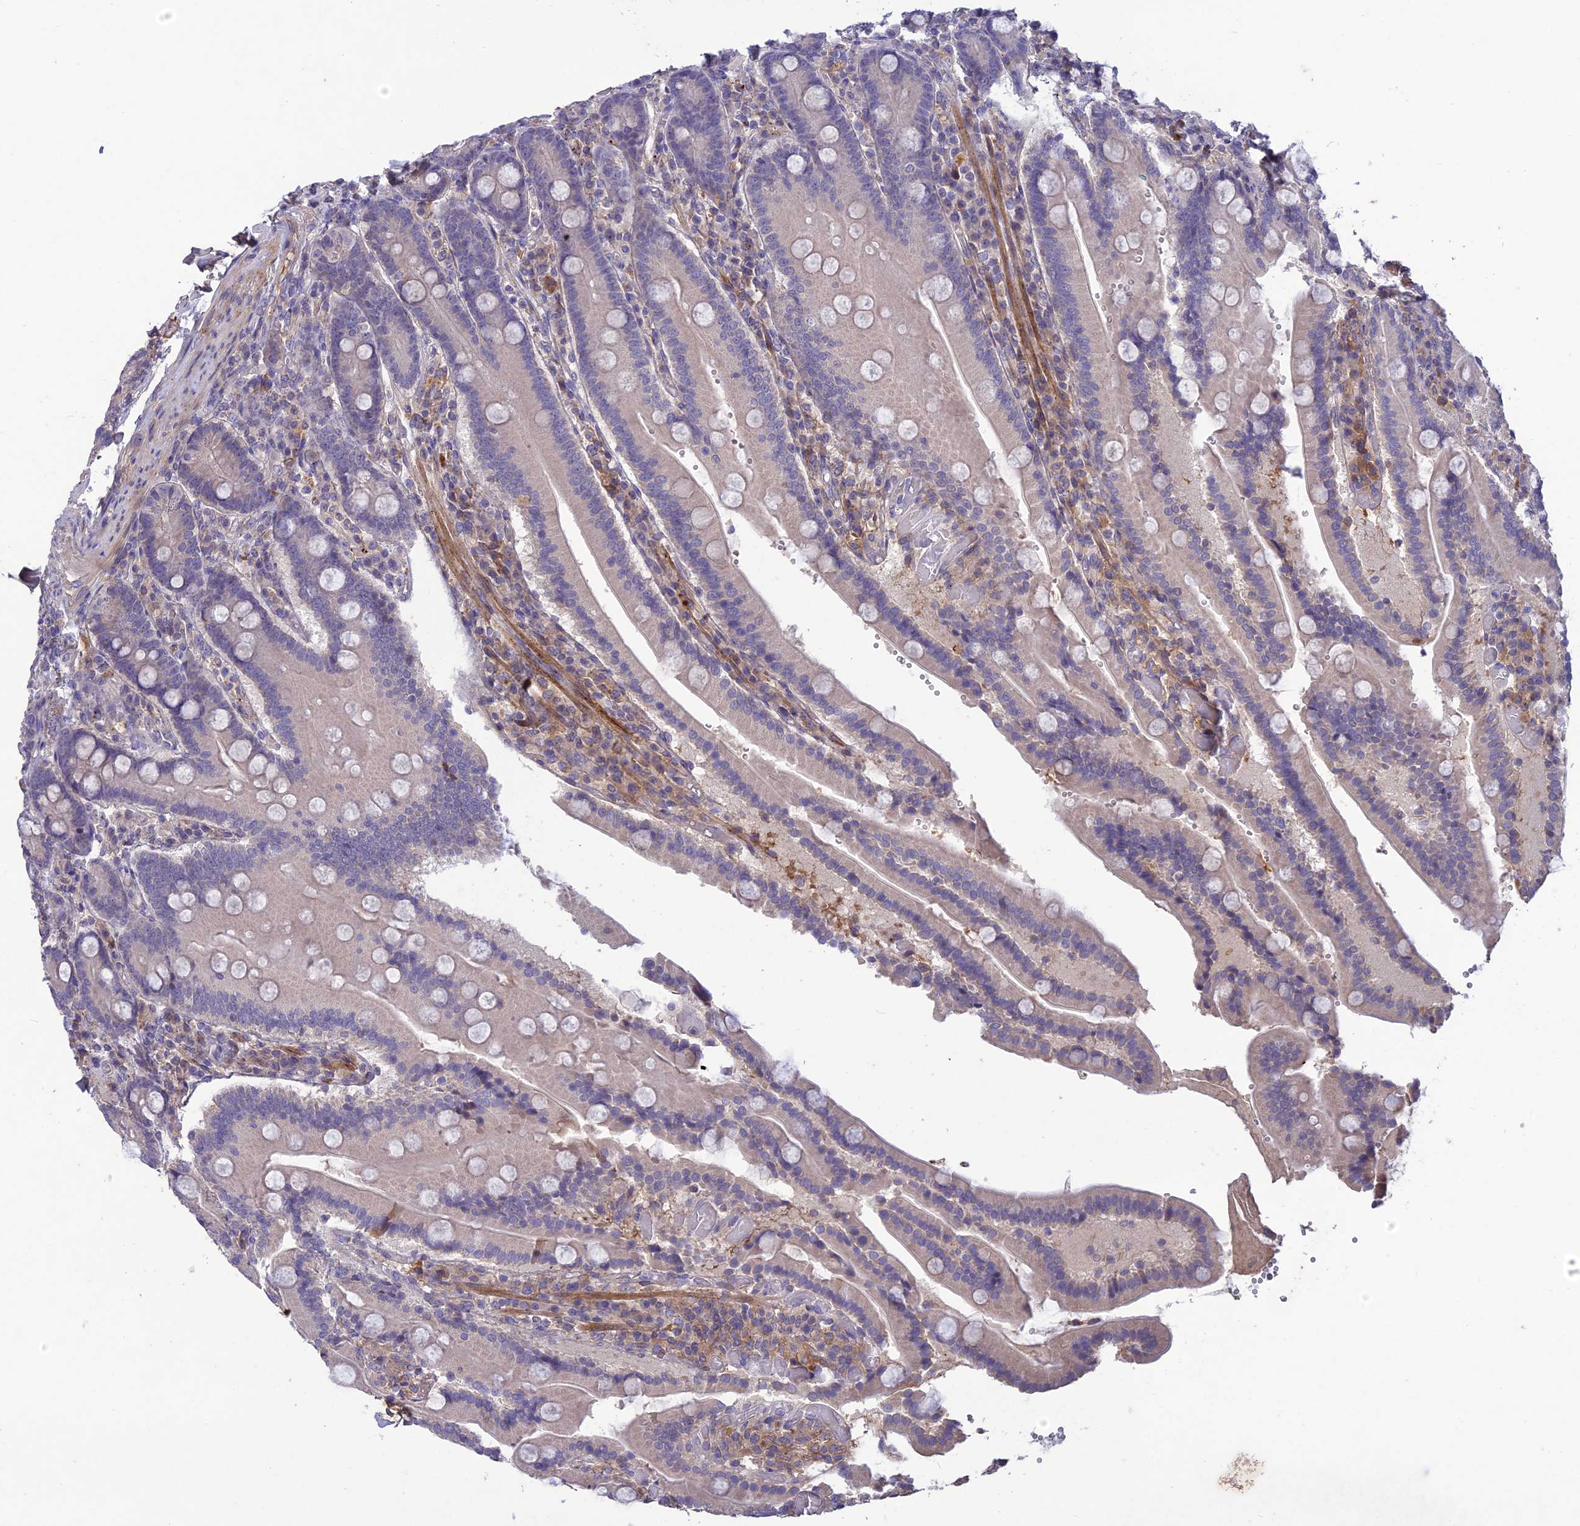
{"staining": {"intensity": "negative", "quantity": "none", "location": "none"}, "tissue": "duodenum", "cell_type": "Glandular cells", "image_type": "normal", "snomed": [{"axis": "morphology", "description": "Normal tissue, NOS"}, {"axis": "topography", "description": "Duodenum"}], "caption": "A high-resolution photomicrograph shows IHC staining of unremarkable duodenum, which displays no significant positivity in glandular cells. (DAB IHC visualized using brightfield microscopy, high magnification).", "gene": "ADO", "patient": {"sex": "female", "age": 62}}